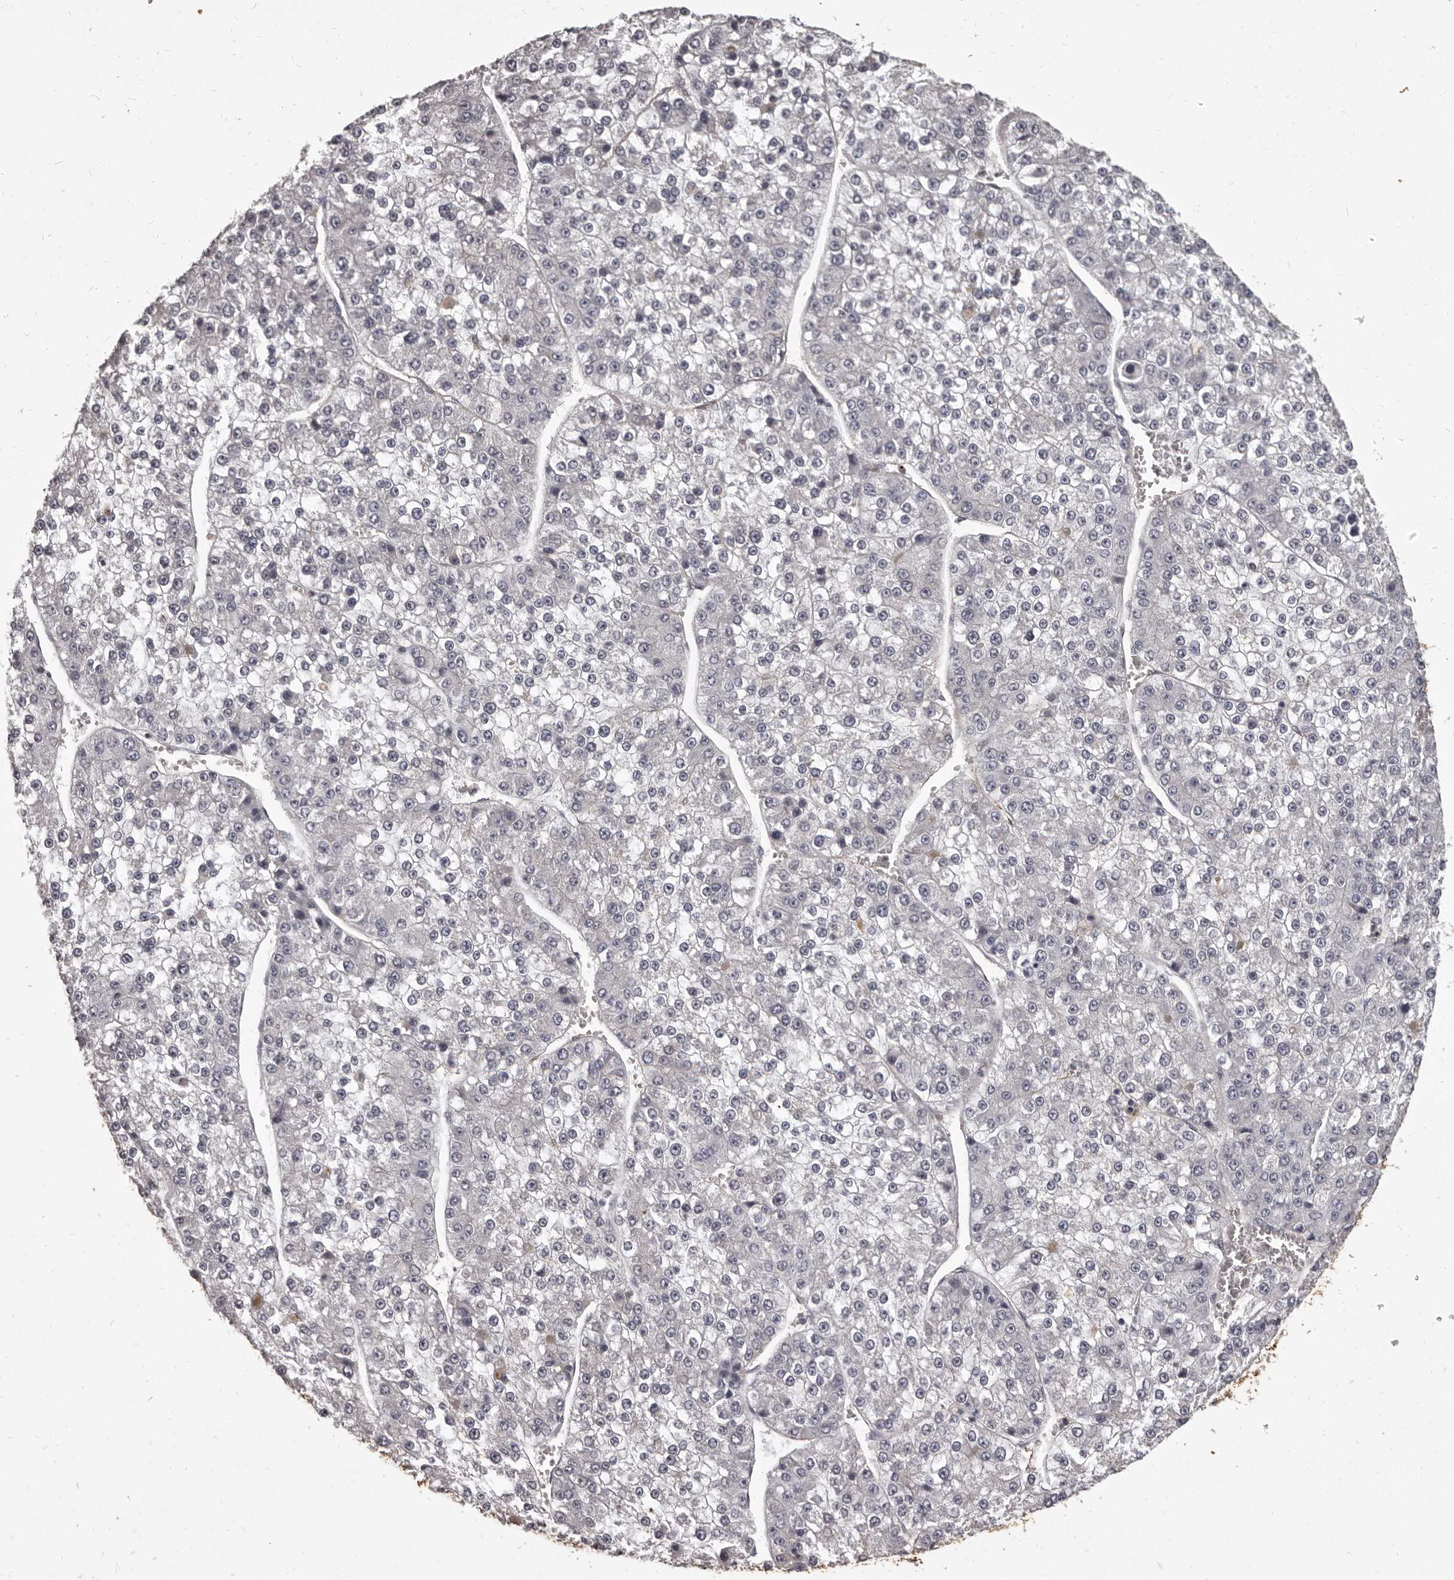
{"staining": {"intensity": "negative", "quantity": "none", "location": "none"}, "tissue": "liver cancer", "cell_type": "Tumor cells", "image_type": "cancer", "snomed": [{"axis": "morphology", "description": "Carcinoma, Hepatocellular, NOS"}, {"axis": "topography", "description": "Liver"}], "caption": "Immunohistochemistry image of neoplastic tissue: hepatocellular carcinoma (liver) stained with DAB (3,3'-diaminobenzidine) exhibits no significant protein staining in tumor cells.", "gene": "GPR78", "patient": {"sex": "female", "age": 73}}